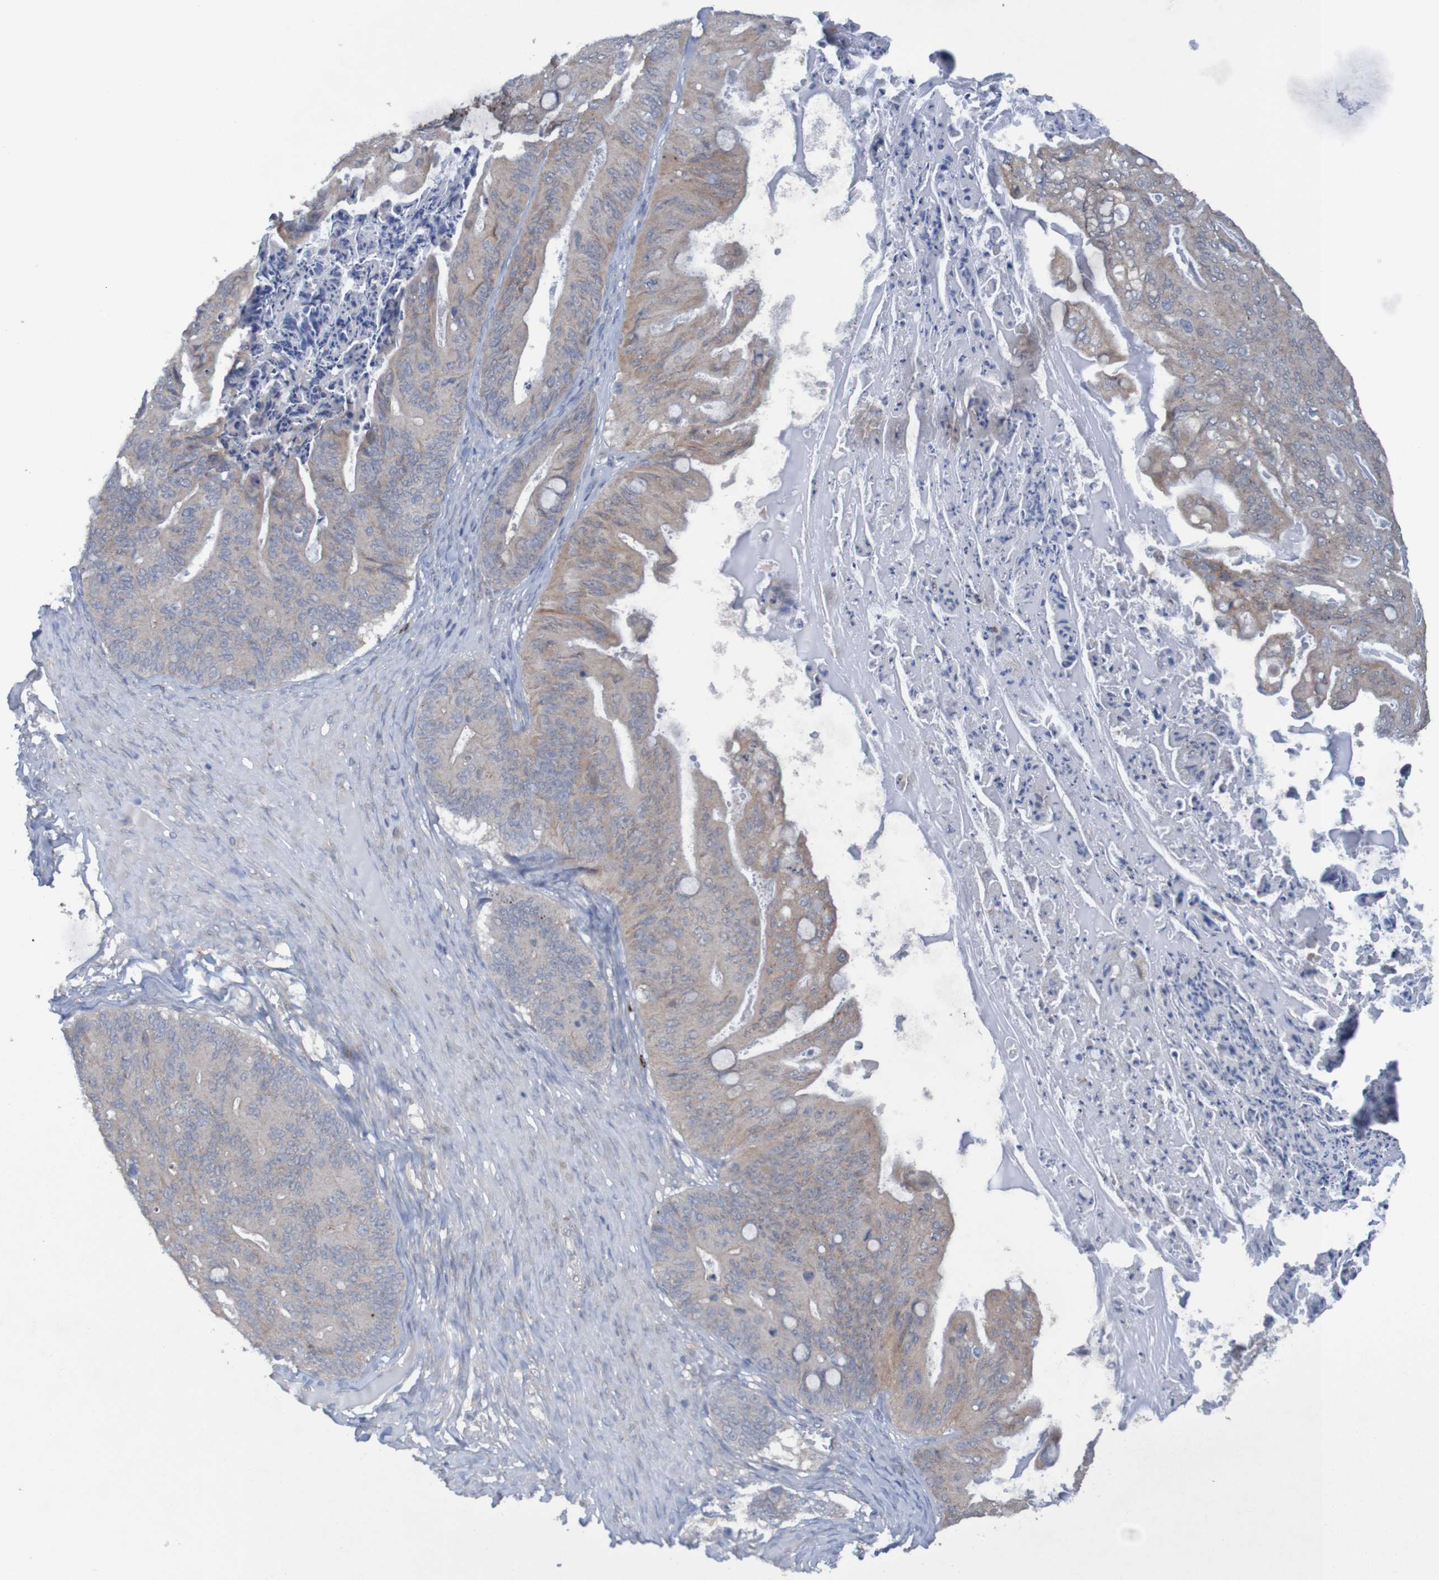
{"staining": {"intensity": "weak", "quantity": ">75%", "location": "cytoplasmic/membranous"}, "tissue": "ovarian cancer", "cell_type": "Tumor cells", "image_type": "cancer", "snomed": [{"axis": "morphology", "description": "Cystadenocarcinoma, mucinous, NOS"}, {"axis": "topography", "description": "Ovary"}], "caption": "Weak cytoplasmic/membranous protein staining is identified in approximately >75% of tumor cells in ovarian mucinous cystadenocarcinoma. (DAB (3,3'-diaminobenzidine) IHC with brightfield microscopy, high magnification).", "gene": "ANGPT4", "patient": {"sex": "female", "age": 37}}